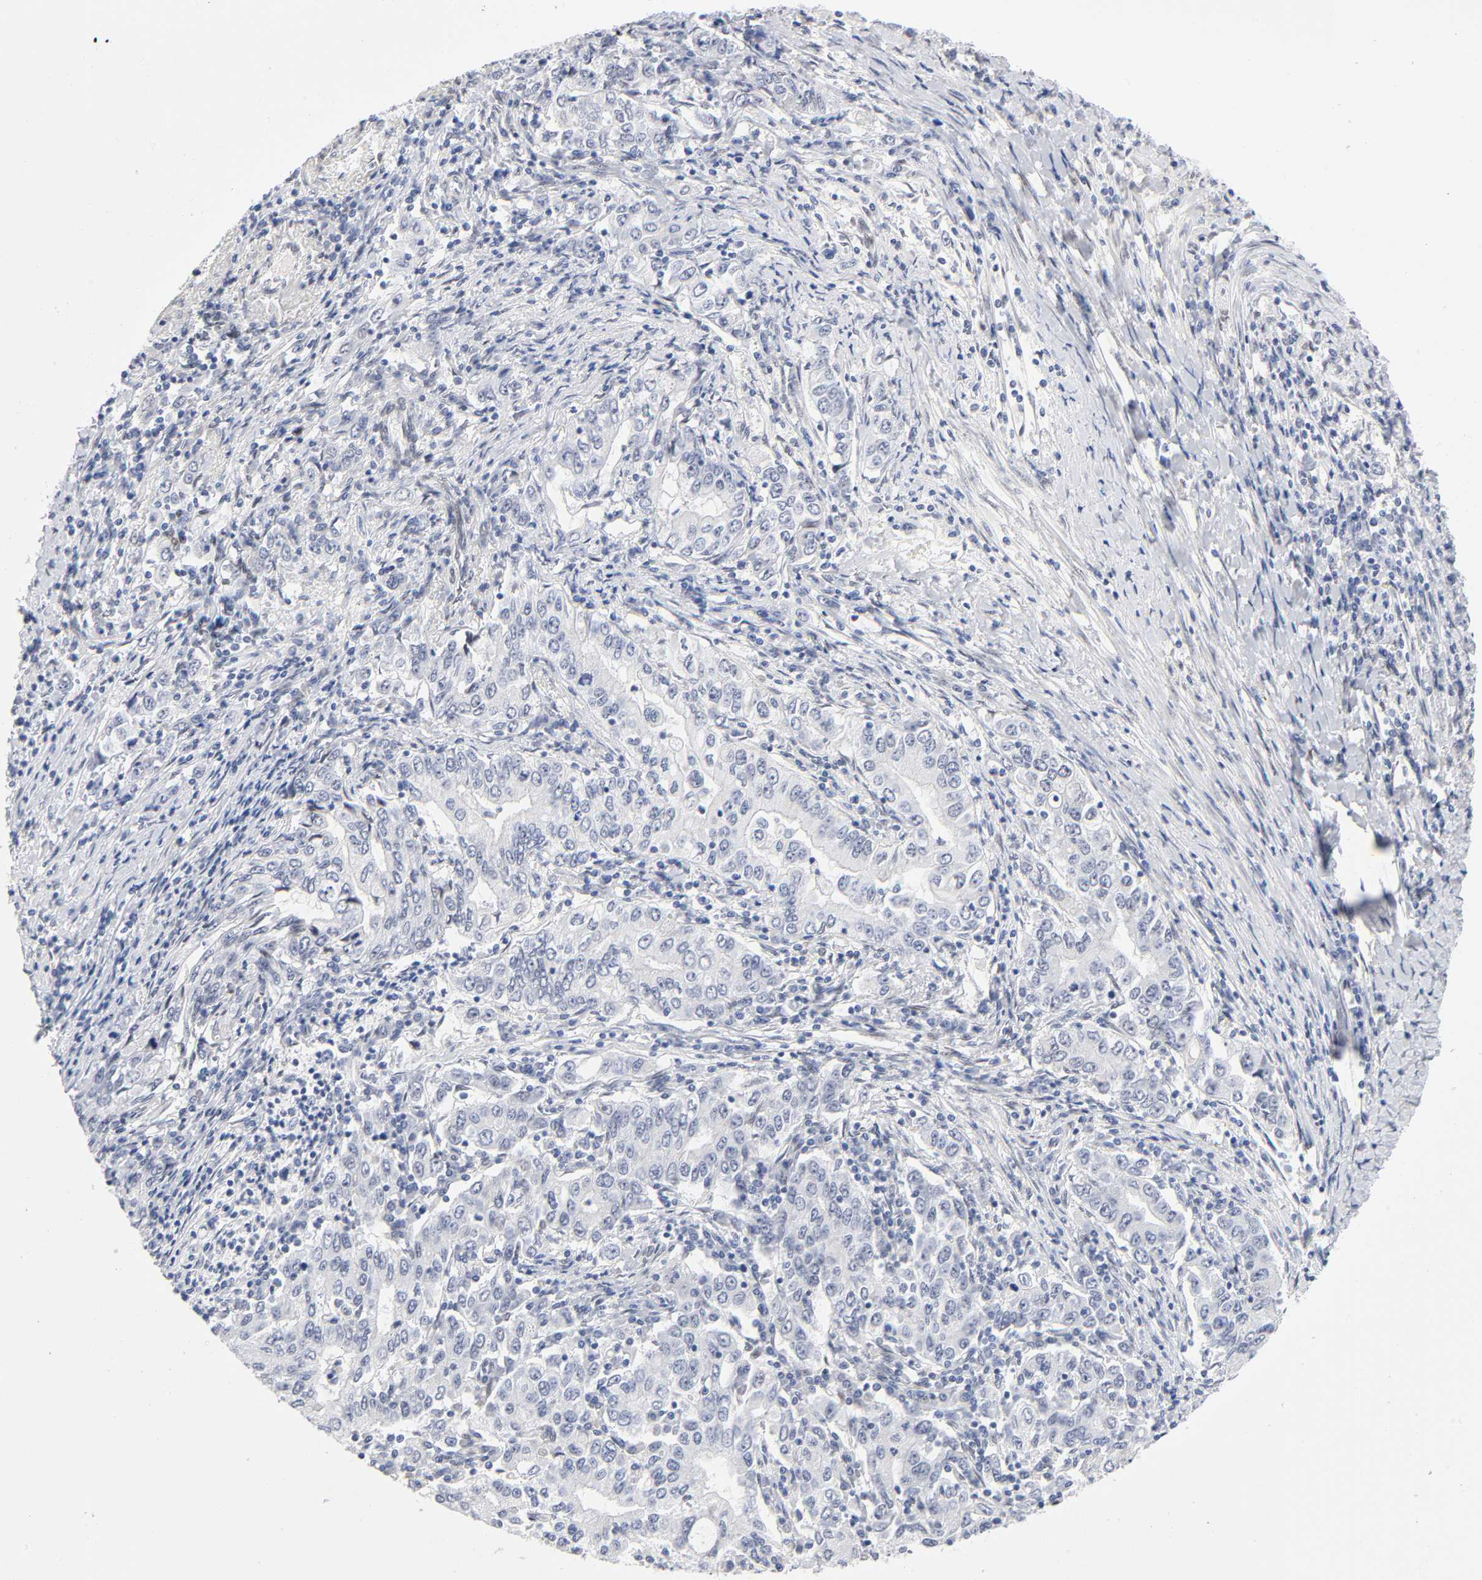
{"staining": {"intensity": "negative", "quantity": "none", "location": "none"}, "tissue": "stomach cancer", "cell_type": "Tumor cells", "image_type": "cancer", "snomed": [{"axis": "morphology", "description": "Adenocarcinoma, NOS"}, {"axis": "topography", "description": "Stomach, lower"}], "caption": "Immunohistochemical staining of human adenocarcinoma (stomach) exhibits no significant staining in tumor cells.", "gene": "NFIC", "patient": {"sex": "female", "age": 72}}